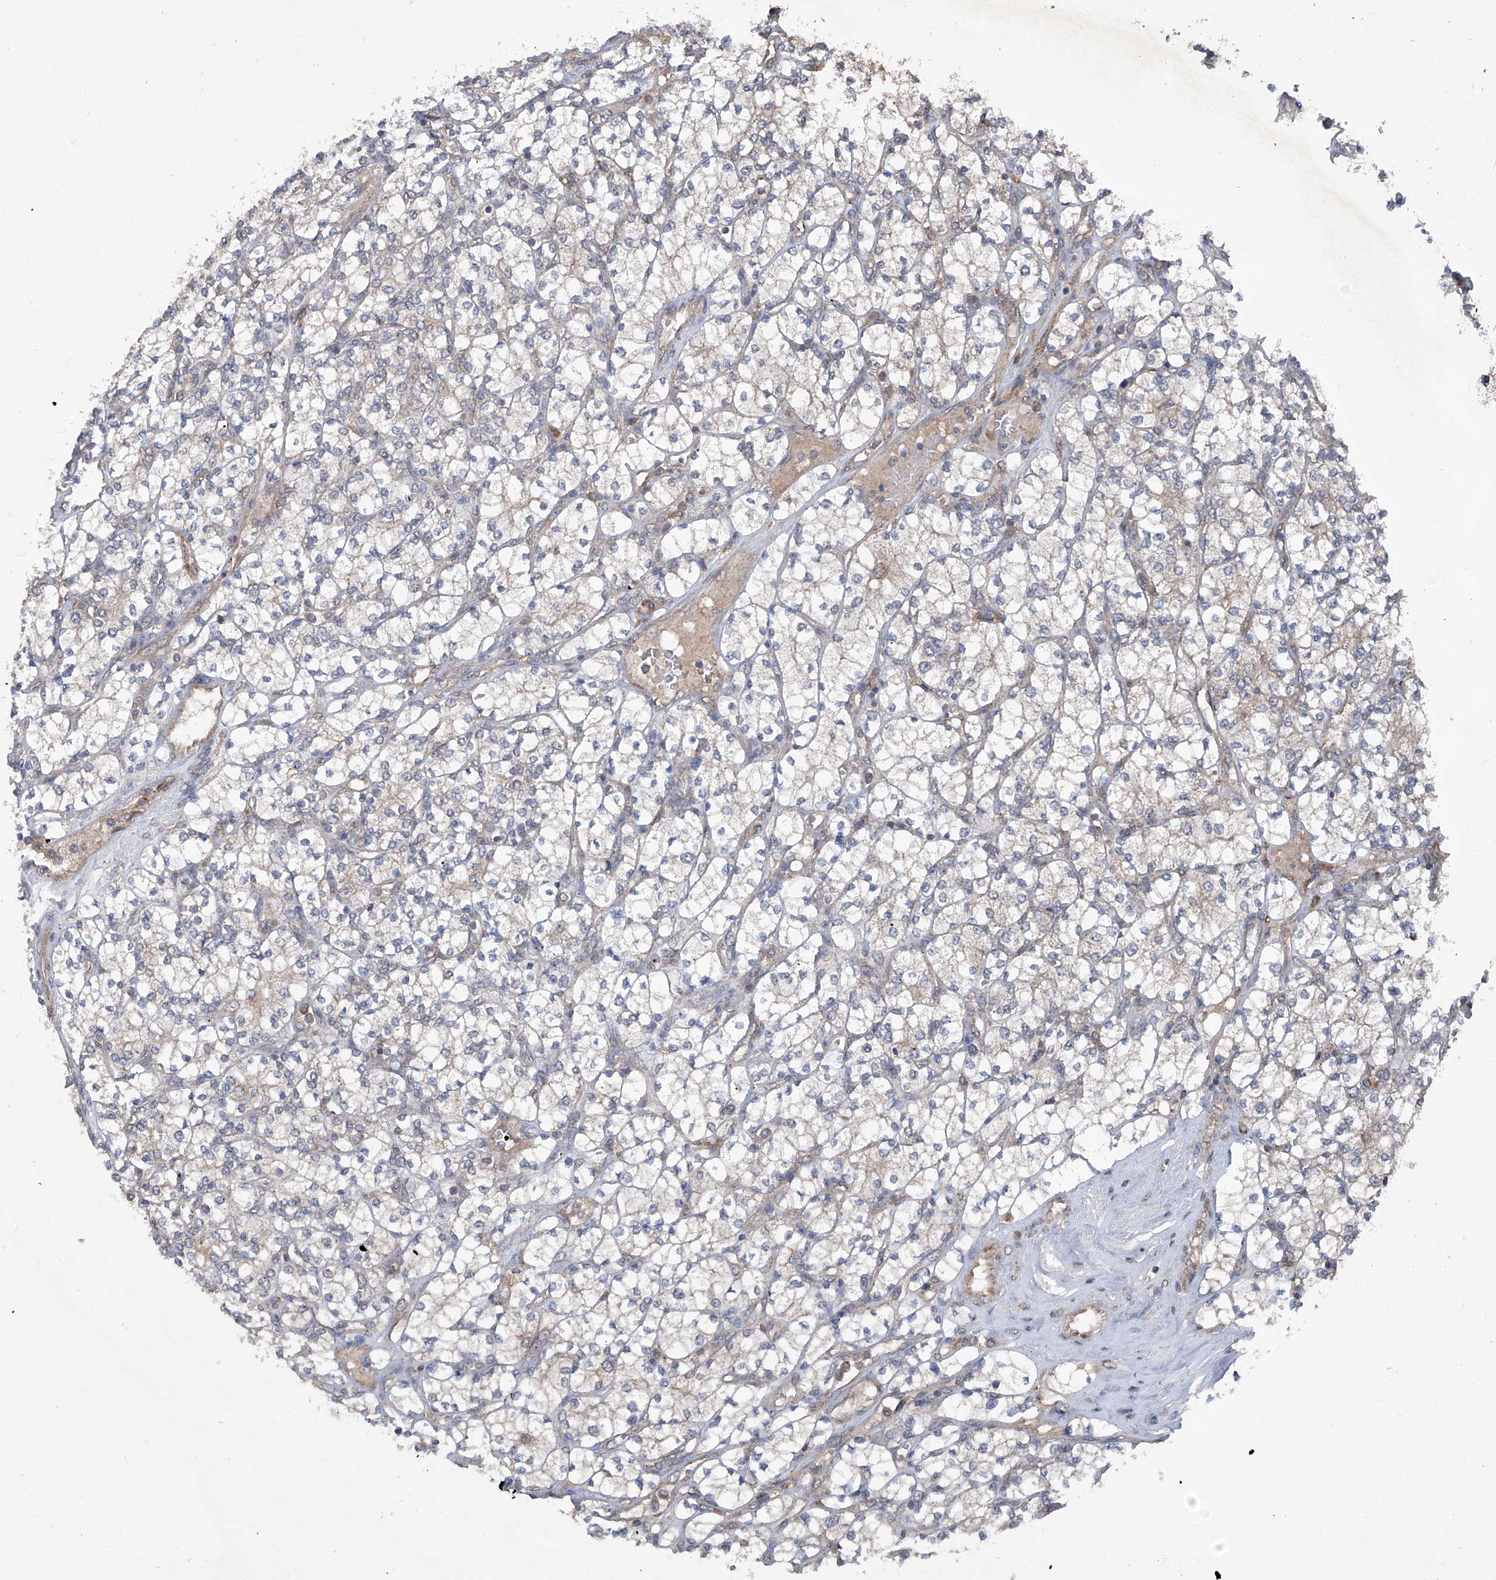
{"staining": {"intensity": "weak", "quantity": "25%-75%", "location": "cytoplasmic/membranous"}, "tissue": "renal cancer", "cell_type": "Tumor cells", "image_type": "cancer", "snomed": [{"axis": "morphology", "description": "Adenocarcinoma, NOS"}, {"axis": "topography", "description": "Kidney"}], "caption": "An immunohistochemistry (IHC) photomicrograph of tumor tissue is shown. Protein staining in brown highlights weak cytoplasmic/membranous positivity in adenocarcinoma (renal) within tumor cells. (IHC, brightfield microscopy, high magnification).", "gene": "SUMF2", "patient": {"sex": "male", "age": 77}}